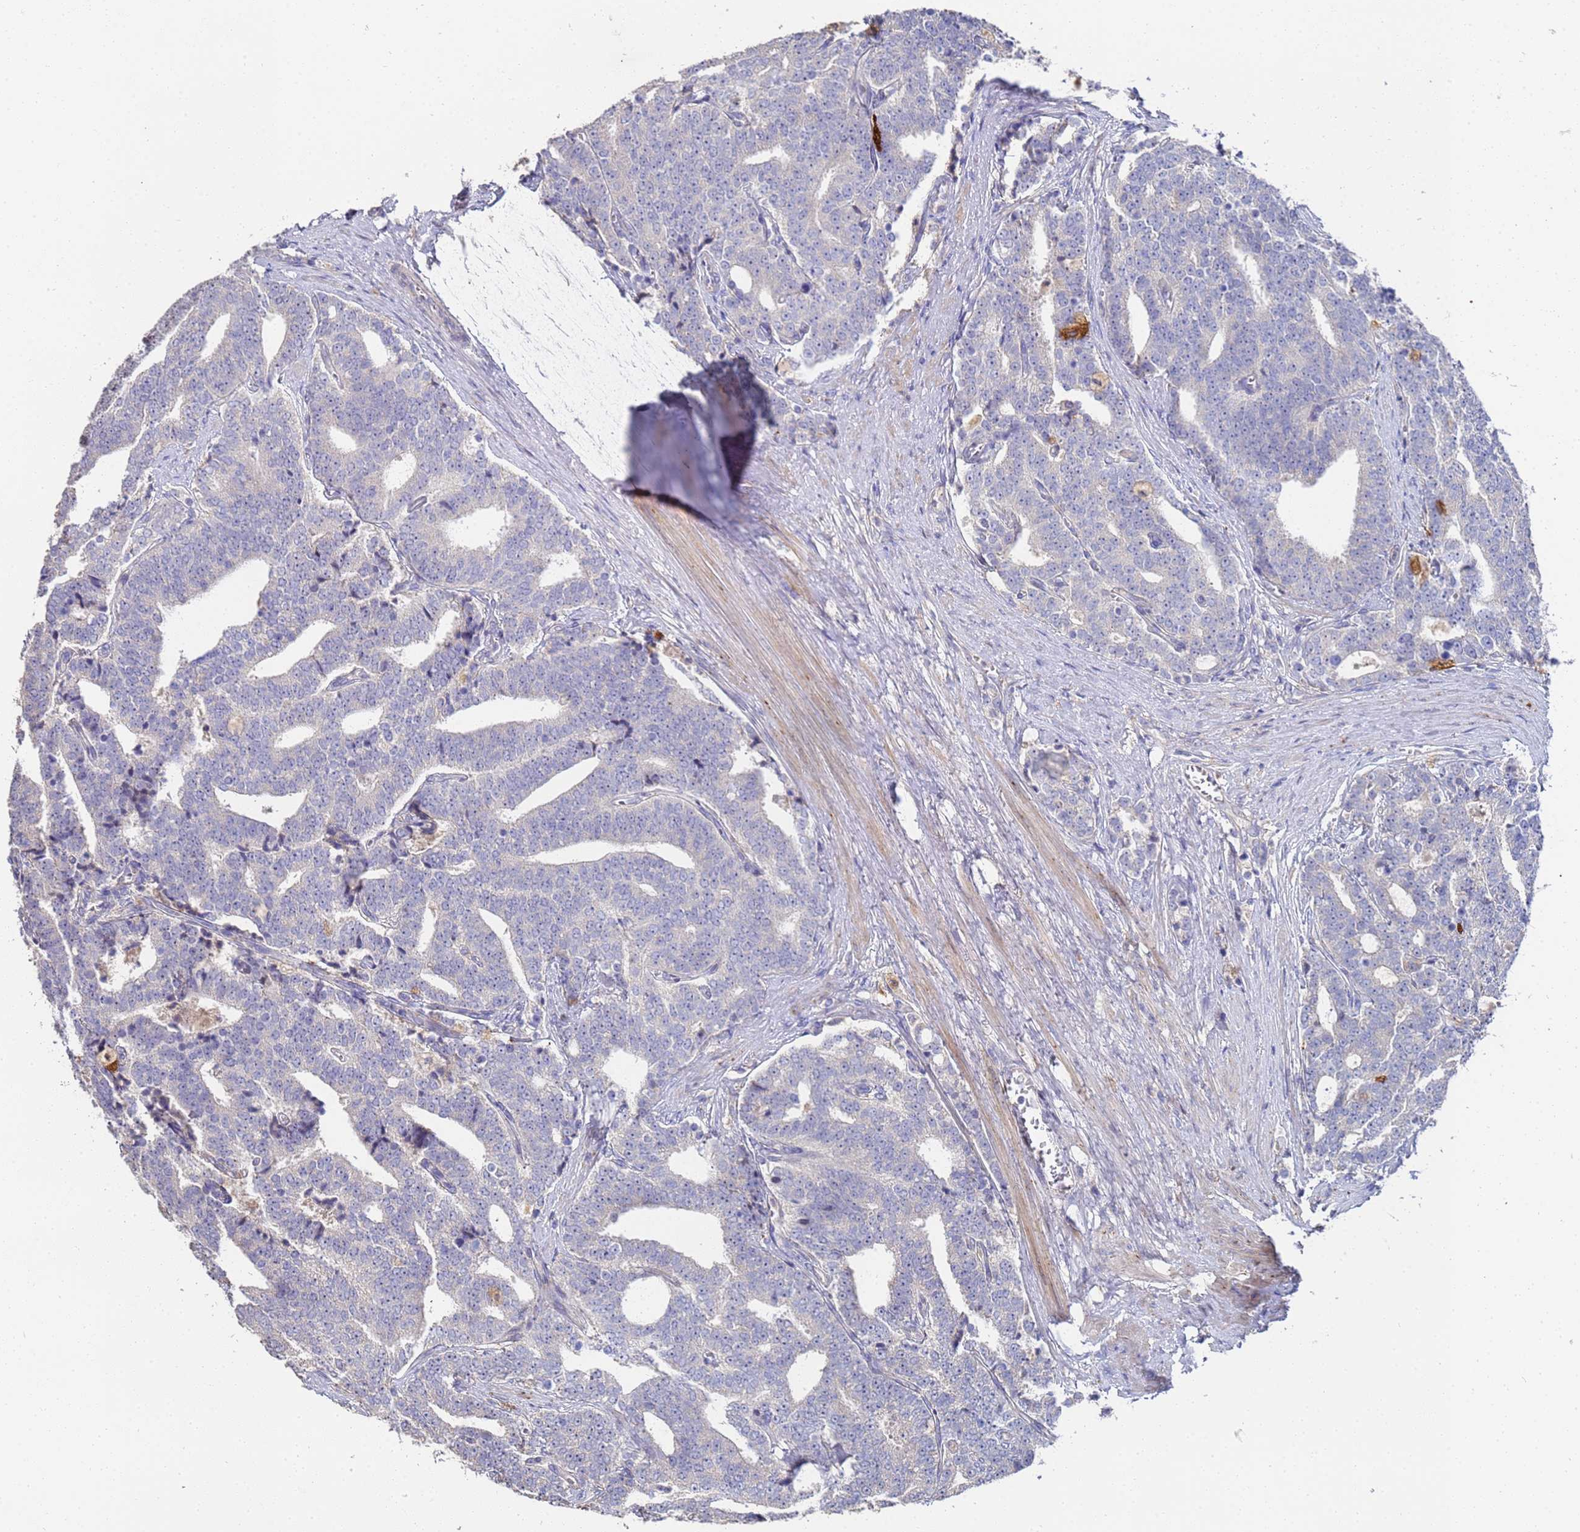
{"staining": {"intensity": "negative", "quantity": "none", "location": "none"}, "tissue": "prostate cancer", "cell_type": "Tumor cells", "image_type": "cancer", "snomed": [{"axis": "morphology", "description": "Adenocarcinoma, High grade"}, {"axis": "topography", "description": "Prostate and seminal vesicle, NOS"}], "caption": "Immunohistochemistry (IHC) image of human prostate adenocarcinoma (high-grade) stained for a protein (brown), which shows no expression in tumor cells.", "gene": "TCP10L", "patient": {"sex": "male", "age": 67}}